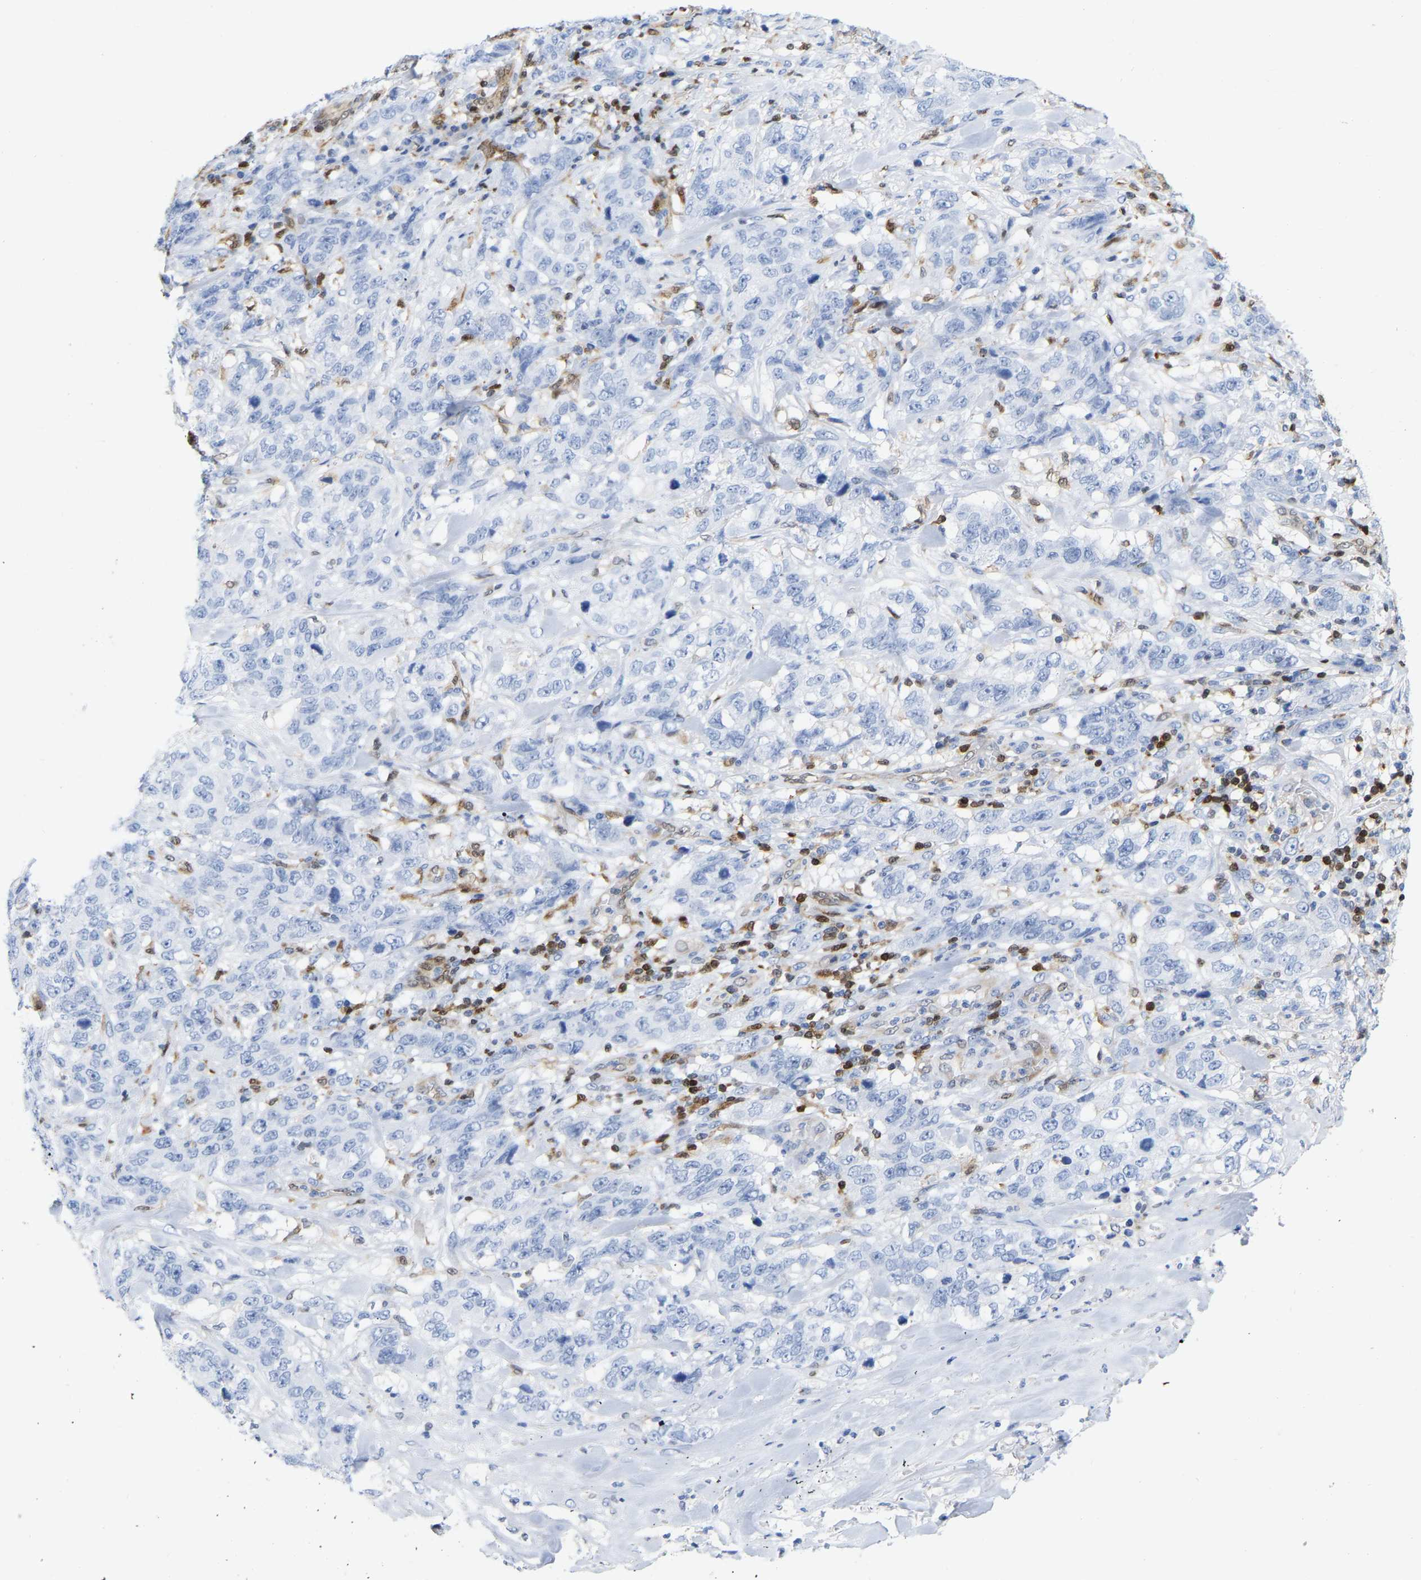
{"staining": {"intensity": "negative", "quantity": "none", "location": "none"}, "tissue": "stomach cancer", "cell_type": "Tumor cells", "image_type": "cancer", "snomed": [{"axis": "morphology", "description": "Adenocarcinoma, NOS"}, {"axis": "topography", "description": "Stomach"}], "caption": "IHC micrograph of neoplastic tissue: stomach adenocarcinoma stained with DAB shows no significant protein staining in tumor cells.", "gene": "GIMAP4", "patient": {"sex": "male", "age": 48}}